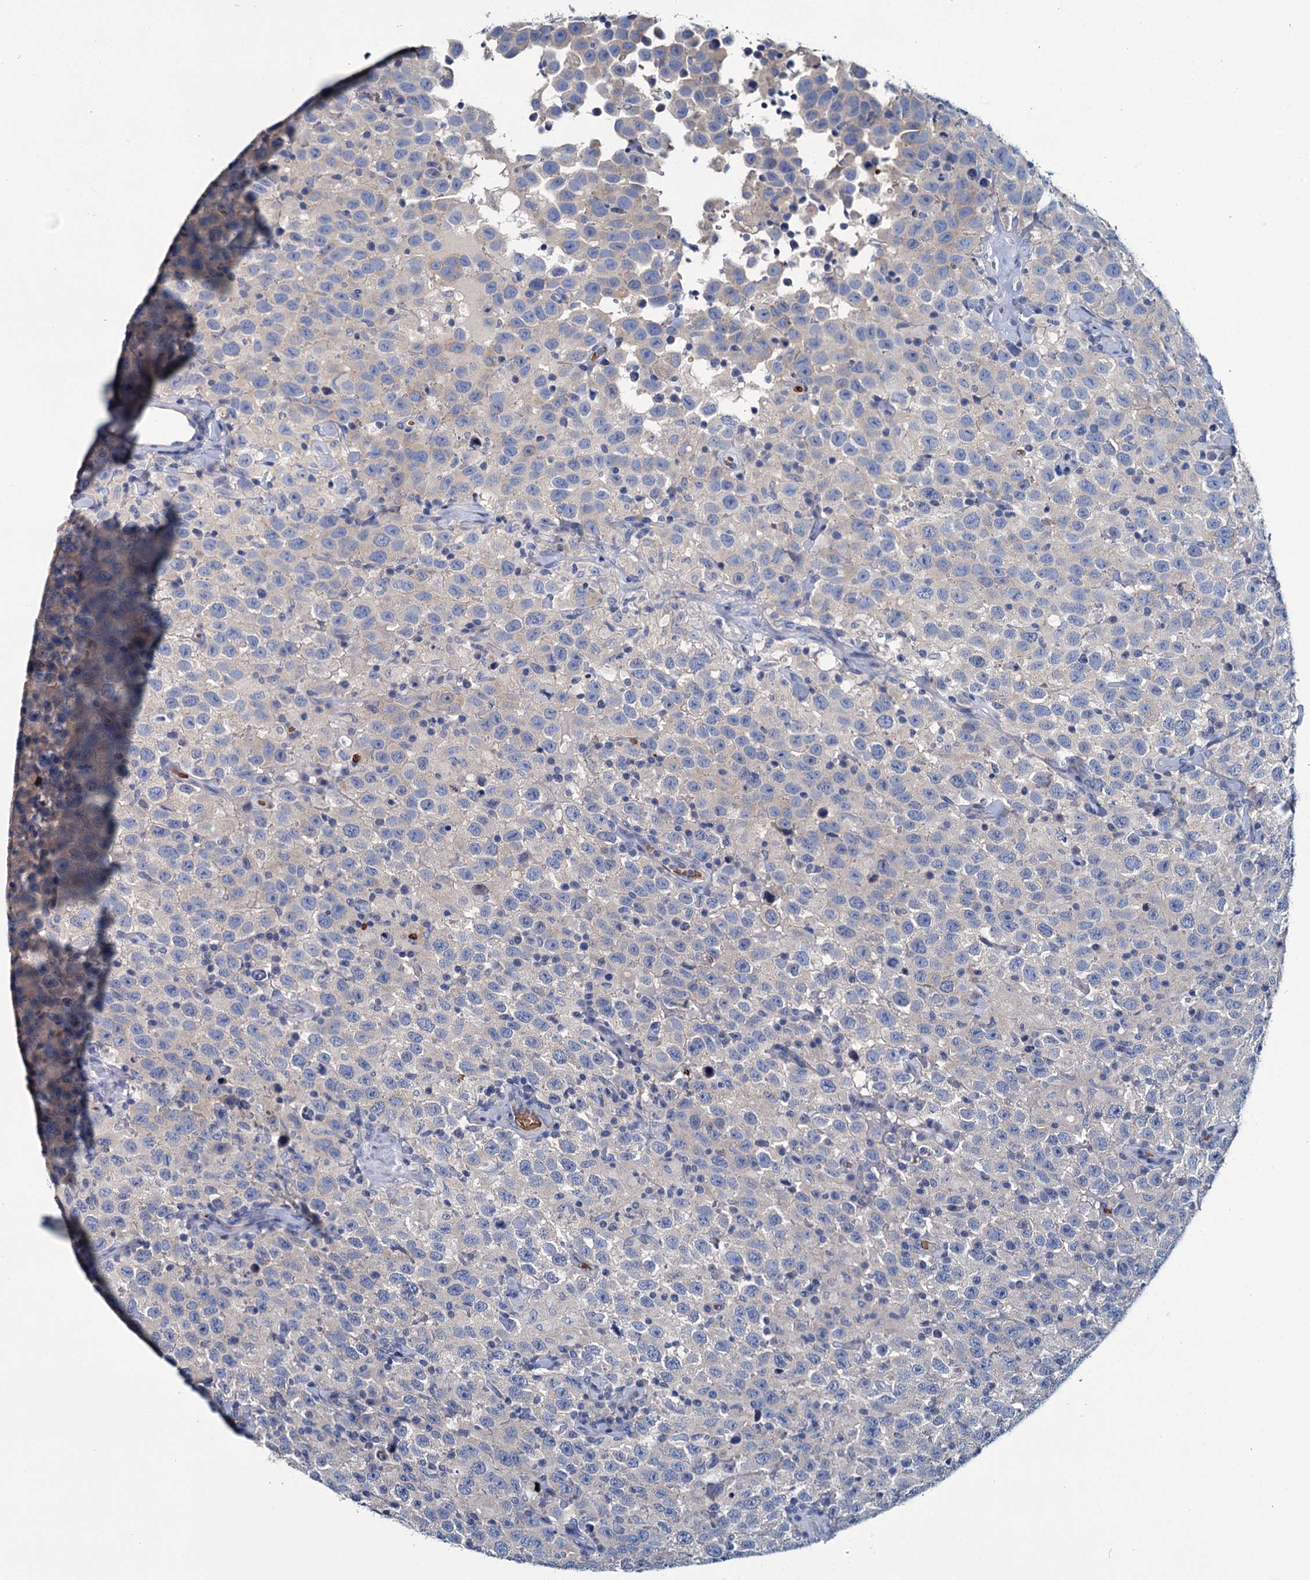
{"staining": {"intensity": "negative", "quantity": "none", "location": "none"}, "tissue": "testis cancer", "cell_type": "Tumor cells", "image_type": "cancer", "snomed": [{"axis": "morphology", "description": "Seminoma, NOS"}, {"axis": "topography", "description": "Testis"}], "caption": "IHC micrograph of neoplastic tissue: testis cancer (seminoma) stained with DAB (3,3'-diaminobenzidine) demonstrates no significant protein positivity in tumor cells. (DAB (3,3'-diaminobenzidine) IHC, high magnification).", "gene": "ATG2A", "patient": {"sex": "male", "age": 41}}